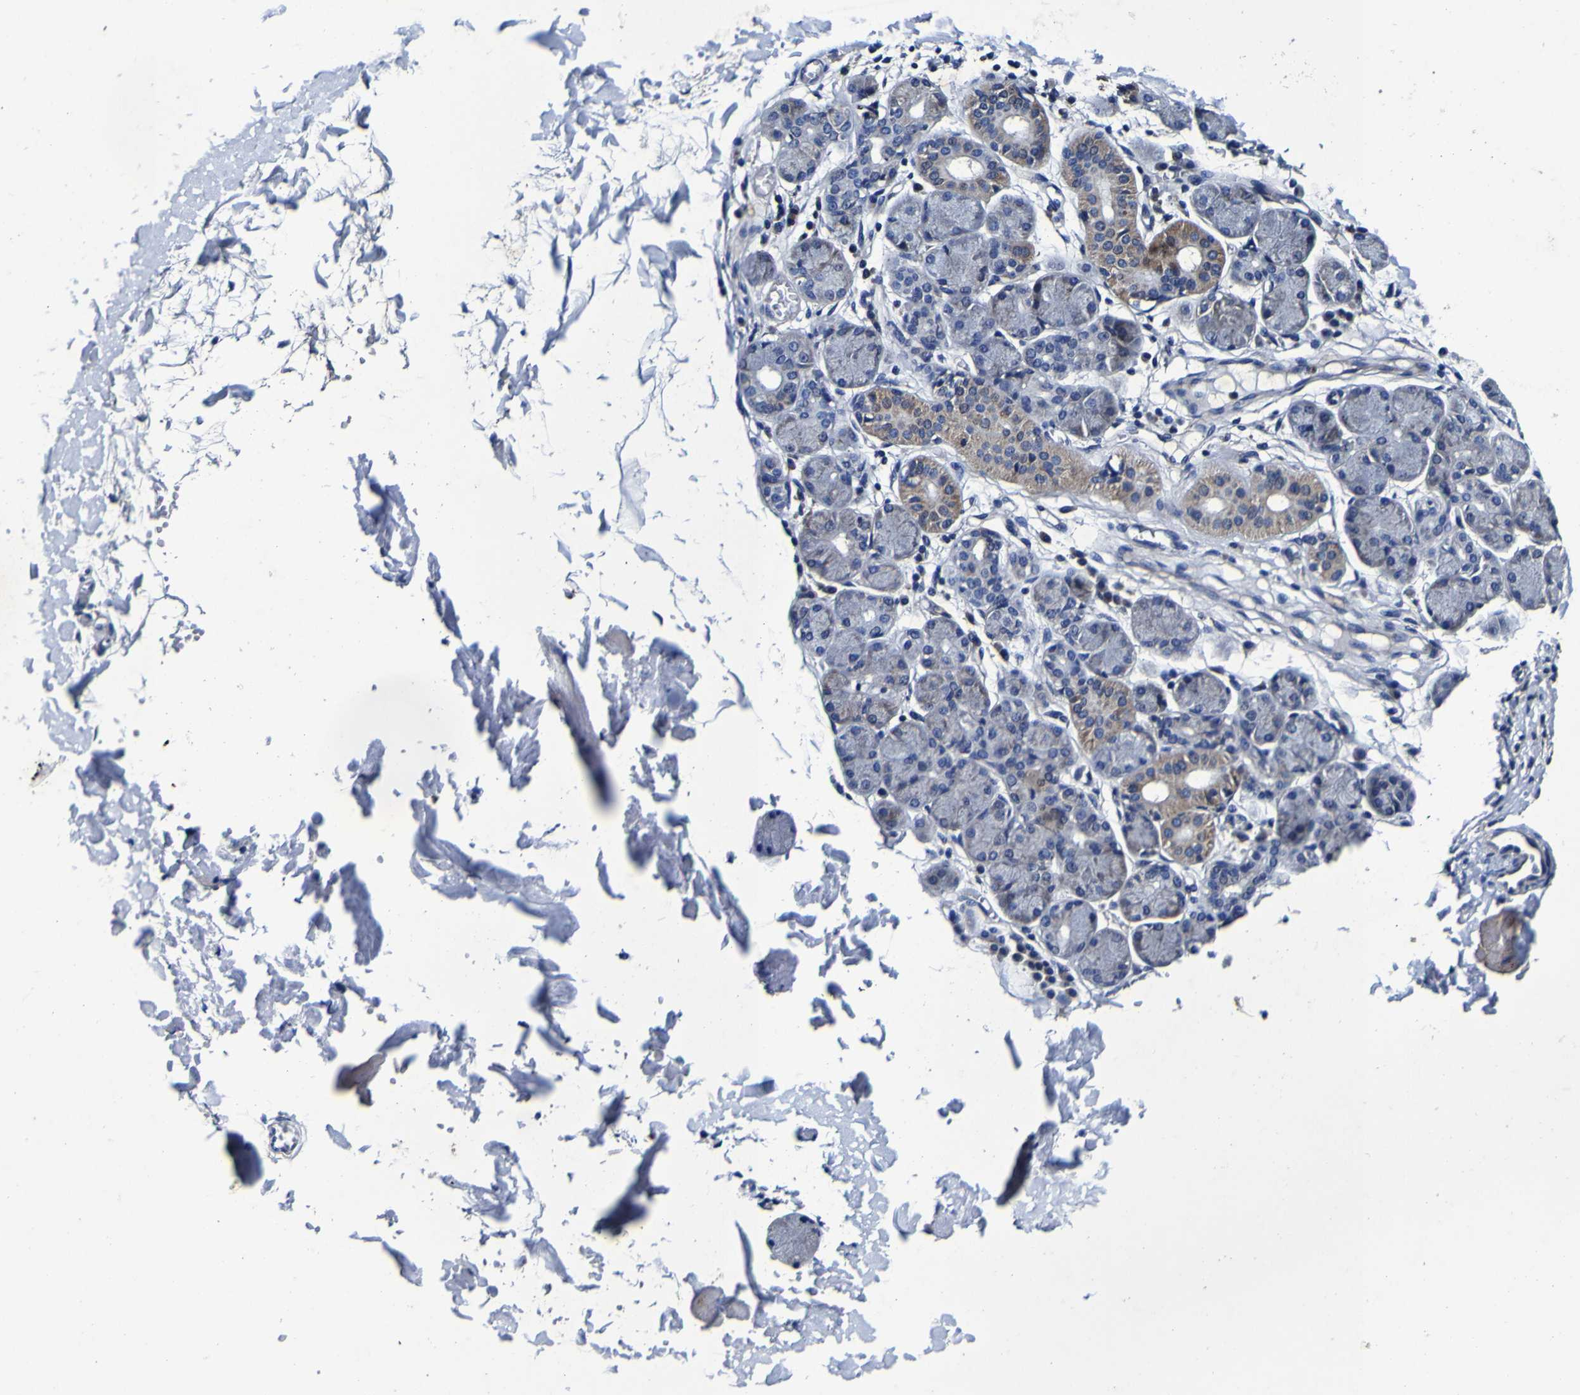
{"staining": {"intensity": "weak", "quantity": "25%-75%", "location": "cytoplasmic/membranous"}, "tissue": "salivary gland", "cell_type": "Glandular cells", "image_type": "normal", "snomed": [{"axis": "morphology", "description": "Normal tissue, NOS"}, {"axis": "topography", "description": "Salivary gland"}], "caption": "IHC image of benign salivary gland: salivary gland stained using immunohistochemistry demonstrates low levels of weak protein expression localized specifically in the cytoplasmic/membranous of glandular cells, appearing as a cytoplasmic/membranous brown color.", "gene": "PANK4", "patient": {"sex": "female", "age": 24}}